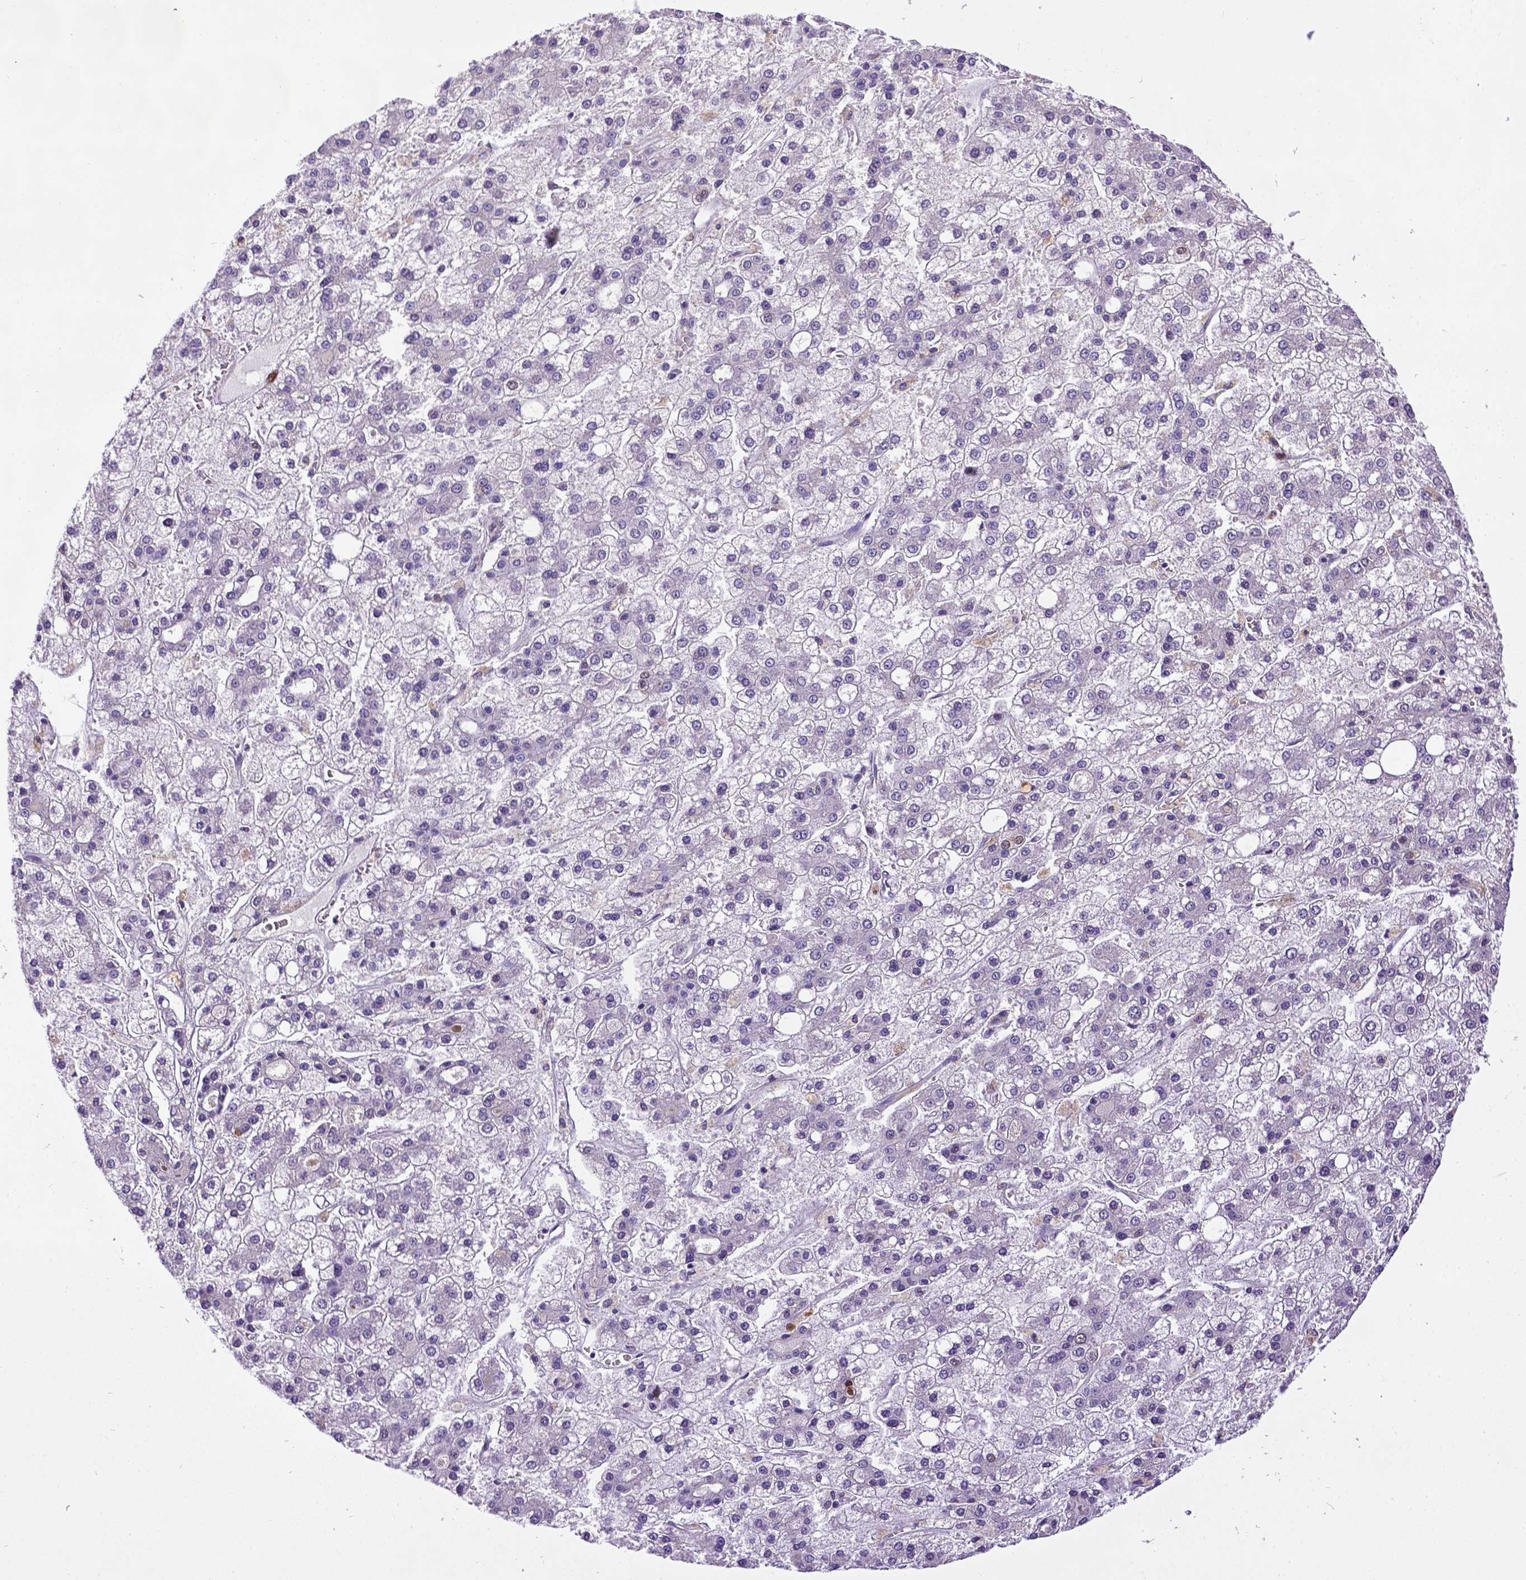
{"staining": {"intensity": "negative", "quantity": "none", "location": "none"}, "tissue": "liver cancer", "cell_type": "Tumor cells", "image_type": "cancer", "snomed": [{"axis": "morphology", "description": "Carcinoma, Hepatocellular, NOS"}, {"axis": "topography", "description": "Liver"}], "caption": "The image shows no significant expression in tumor cells of liver cancer. (DAB (3,3'-diaminobenzidine) IHC visualized using brightfield microscopy, high magnification).", "gene": "CDKN1A", "patient": {"sex": "male", "age": 73}}